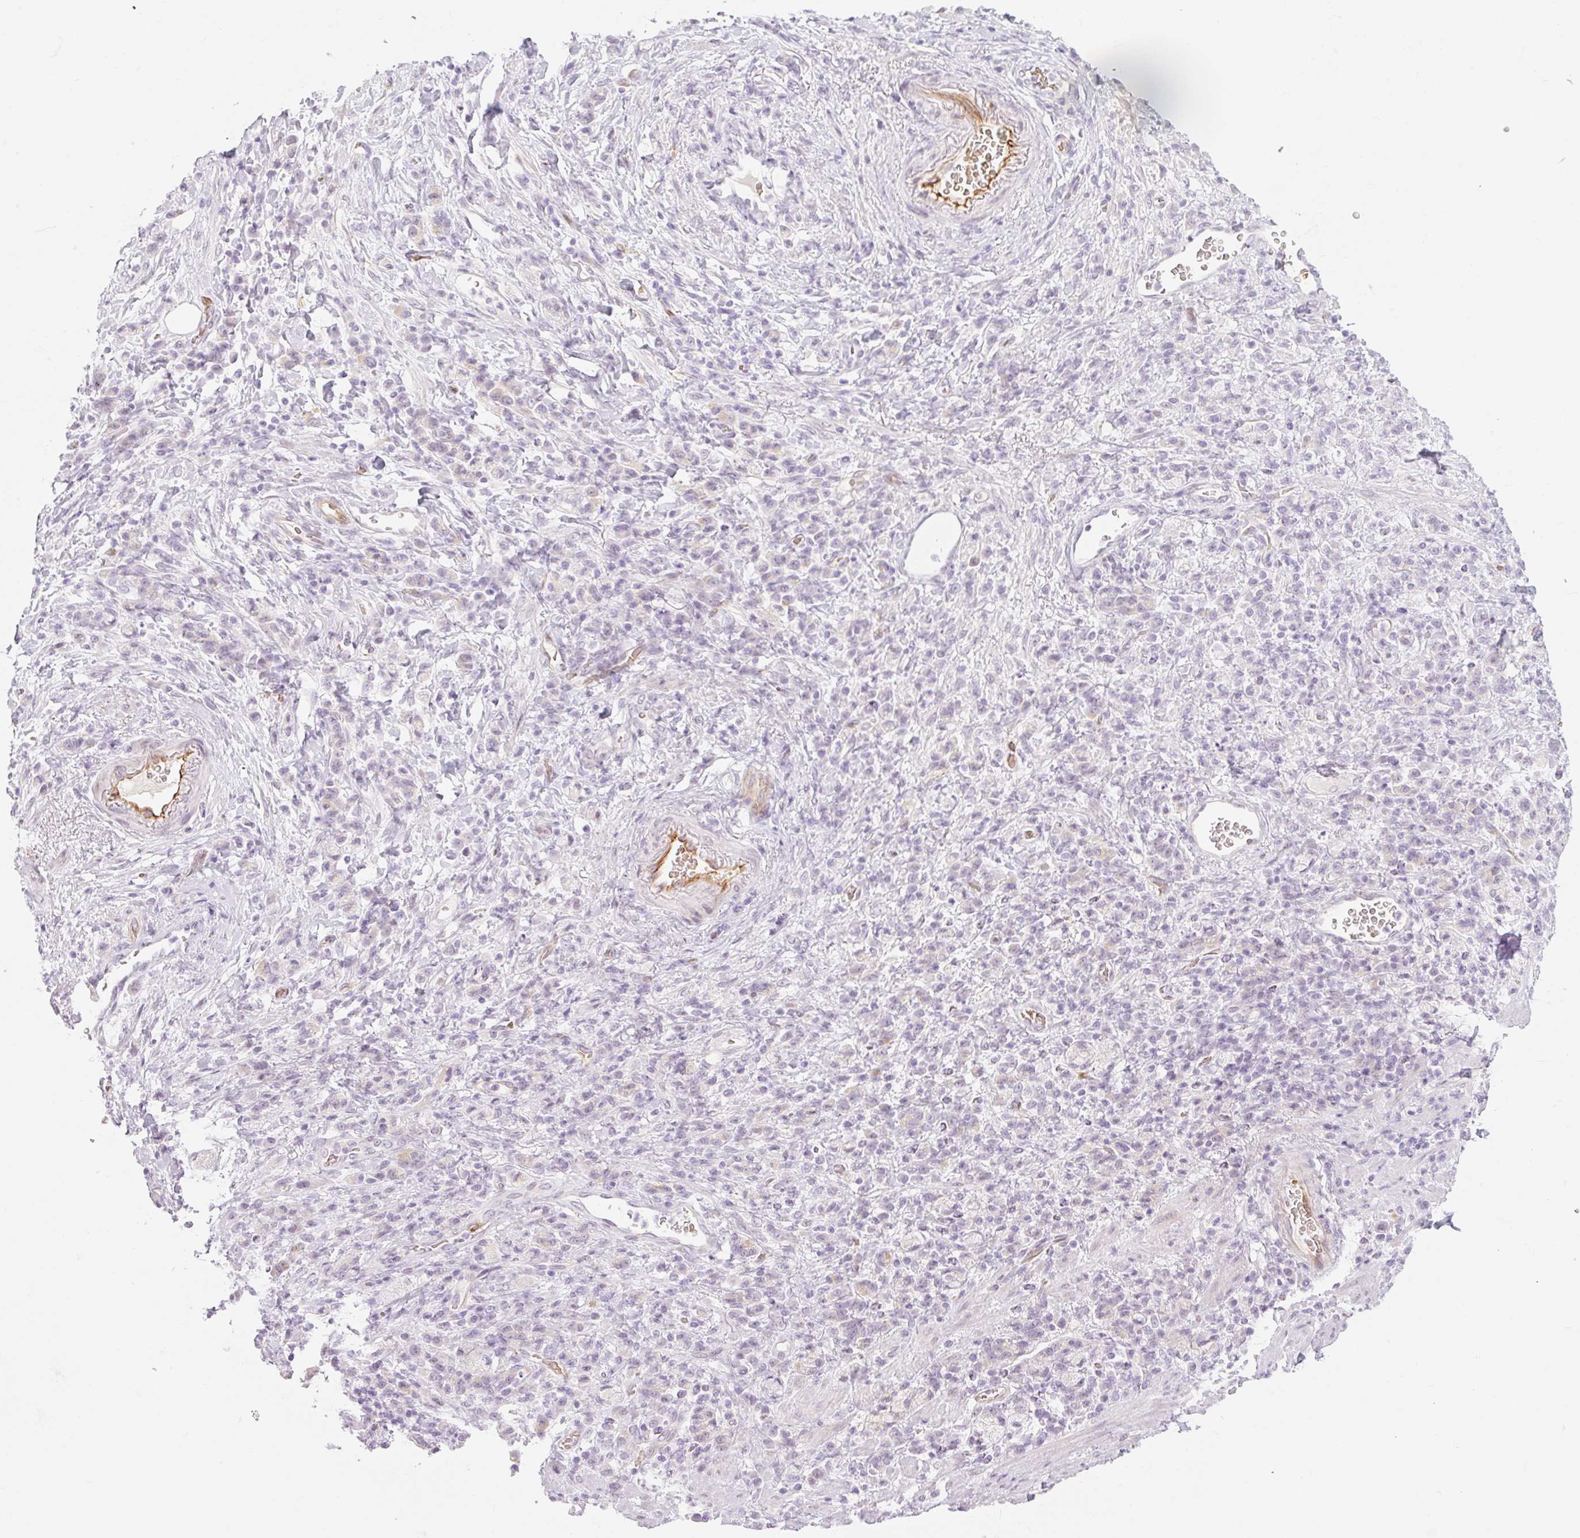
{"staining": {"intensity": "weak", "quantity": "<25%", "location": "cytoplasmic/membranous"}, "tissue": "stomach cancer", "cell_type": "Tumor cells", "image_type": "cancer", "snomed": [{"axis": "morphology", "description": "Adenocarcinoma, NOS"}, {"axis": "topography", "description": "Stomach"}], "caption": "There is no significant expression in tumor cells of stomach adenocarcinoma. (DAB (3,3'-diaminobenzidine) IHC, high magnification).", "gene": "TAF1L", "patient": {"sex": "male", "age": 77}}